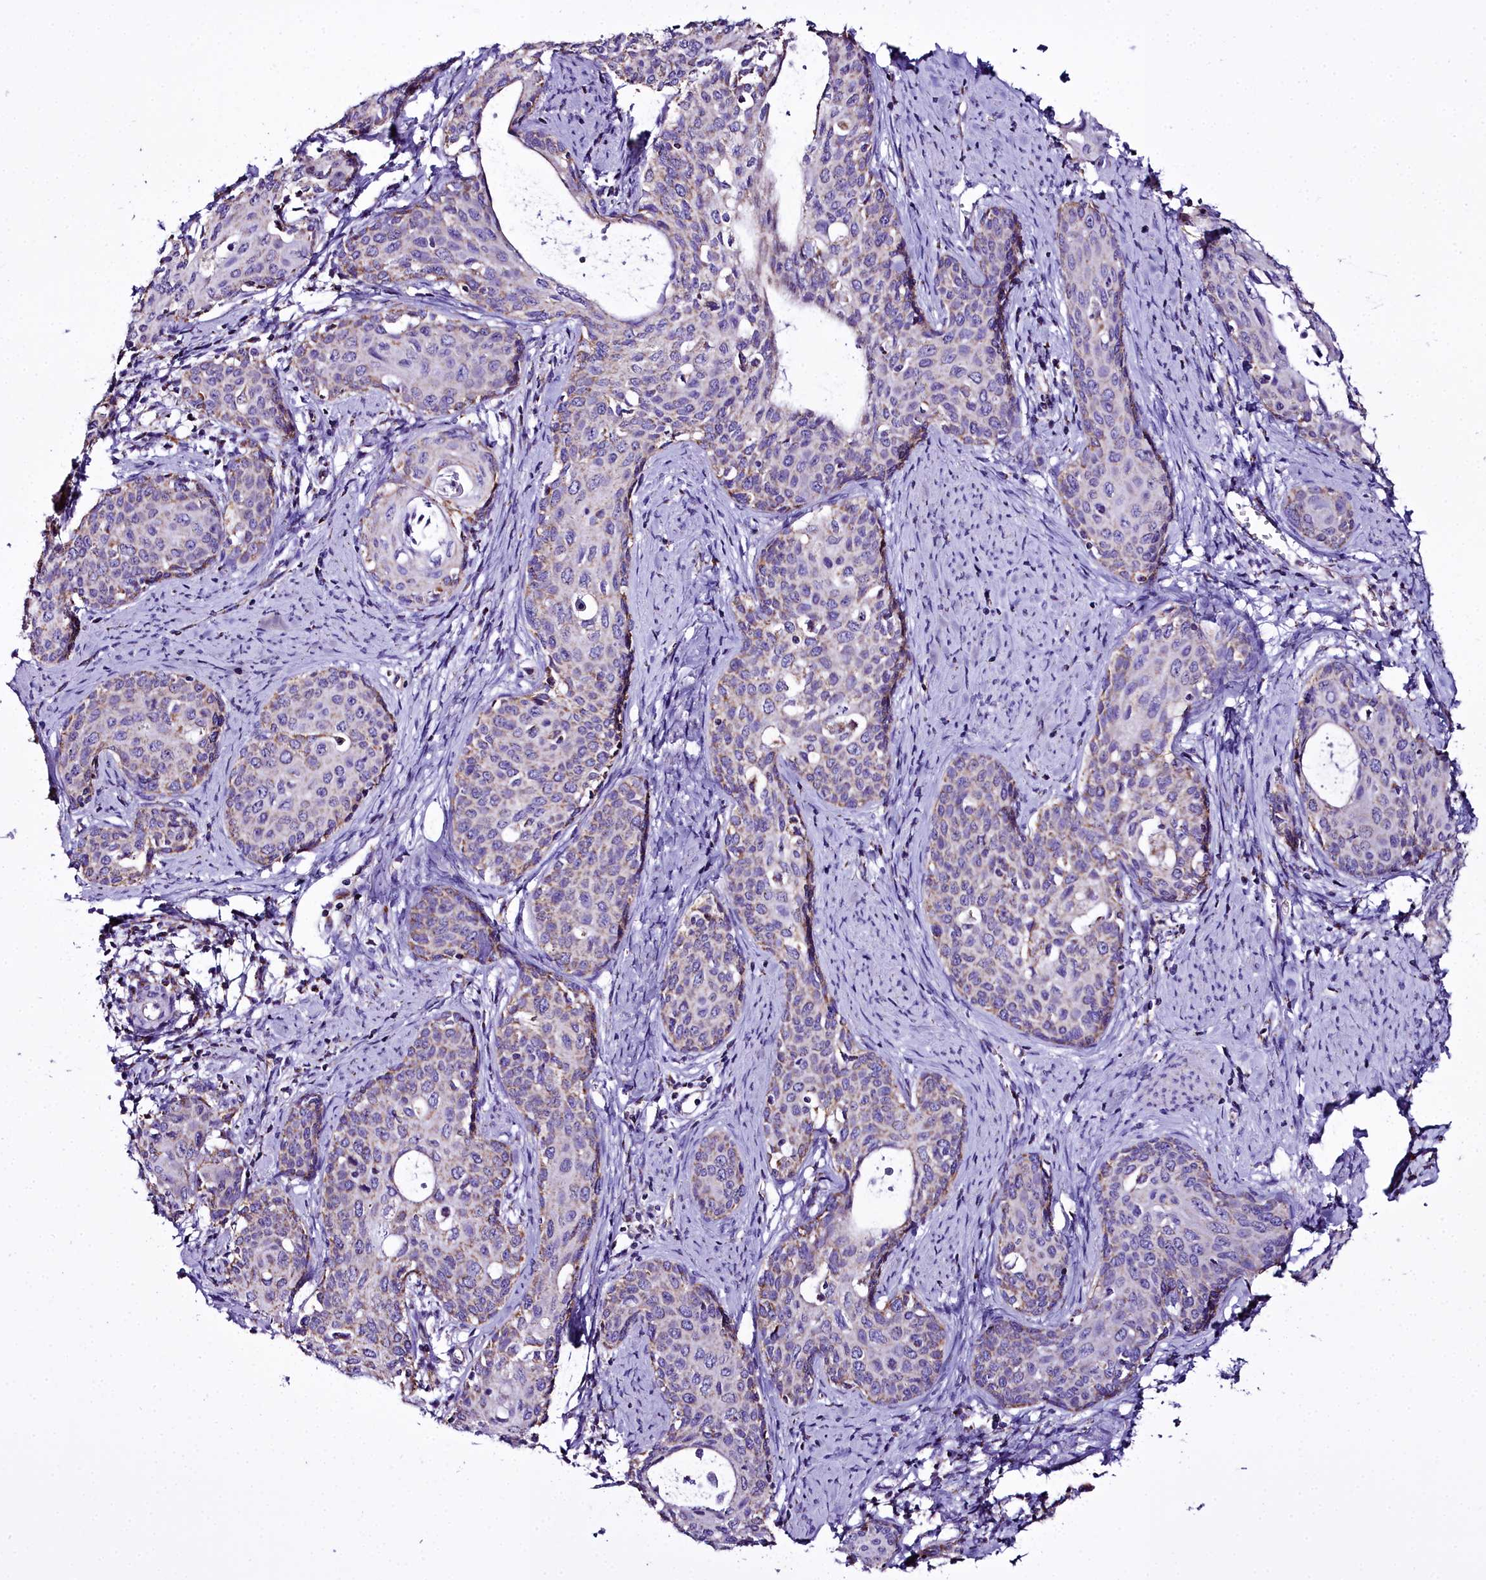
{"staining": {"intensity": "weak", "quantity": "<25%", "location": "cytoplasmic/membranous"}, "tissue": "cervical cancer", "cell_type": "Tumor cells", "image_type": "cancer", "snomed": [{"axis": "morphology", "description": "Squamous cell carcinoma, NOS"}, {"axis": "topography", "description": "Cervix"}], "caption": "Immunohistochemistry of human cervical squamous cell carcinoma reveals no expression in tumor cells.", "gene": "WDFY3", "patient": {"sex": "female", "age": 52}}